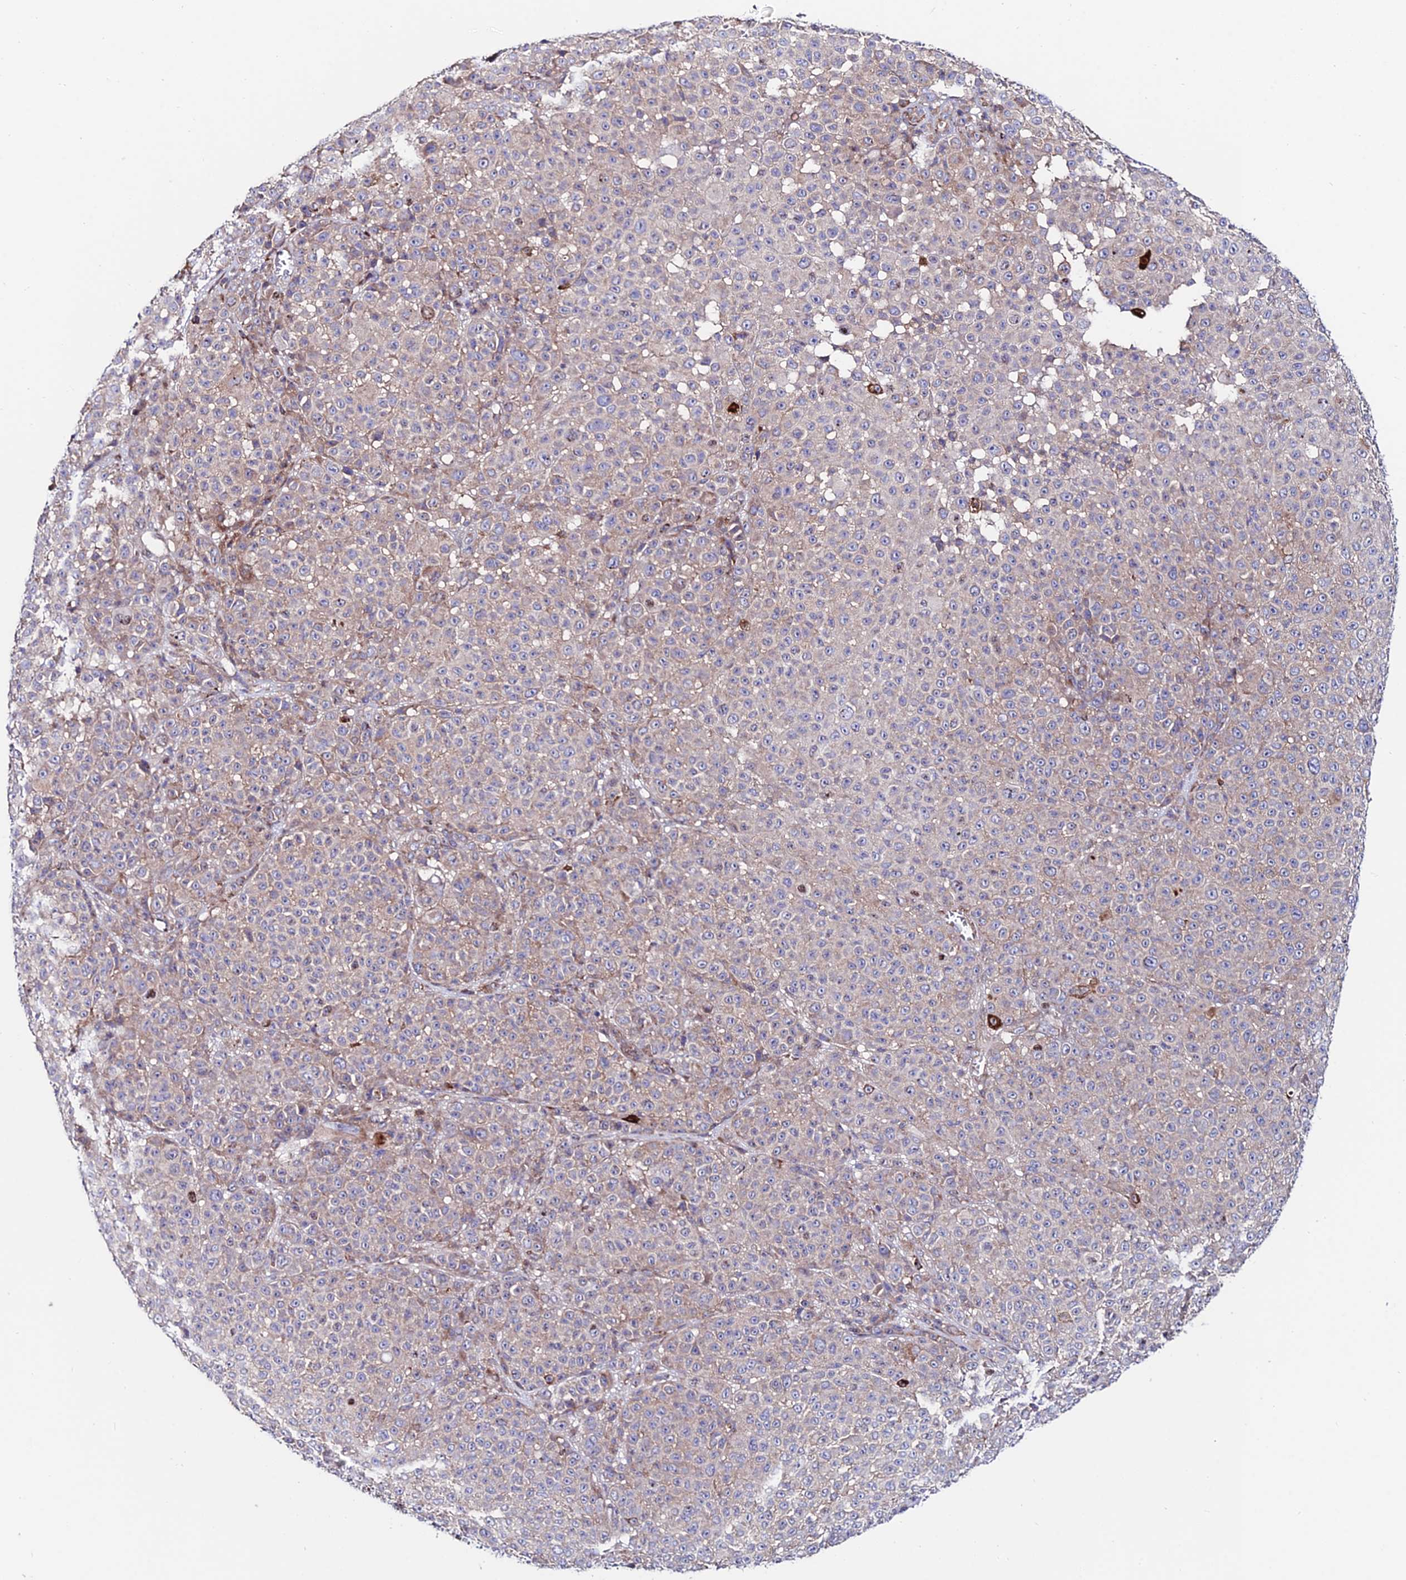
{"staining": {"intensity": "weak", "quantity": "<25%", "location": "cytoplasmic/membranous"}, "tissue": "melanoma", "cell_type": "Tumor cells", "image_type": "cancer", "snomed": [{"axis": "morphology", "description": "Malignant melanoma, NOS"}, {"axis": "topography", "description": "Skin"}], "caption": "This is a photomicrograph of immunohistochemistry (IHC) staining of melanoma, which shows no staining in tumor cells.", "gene": "EIF3K", "patient": {"sex": "female", "age": 94}}